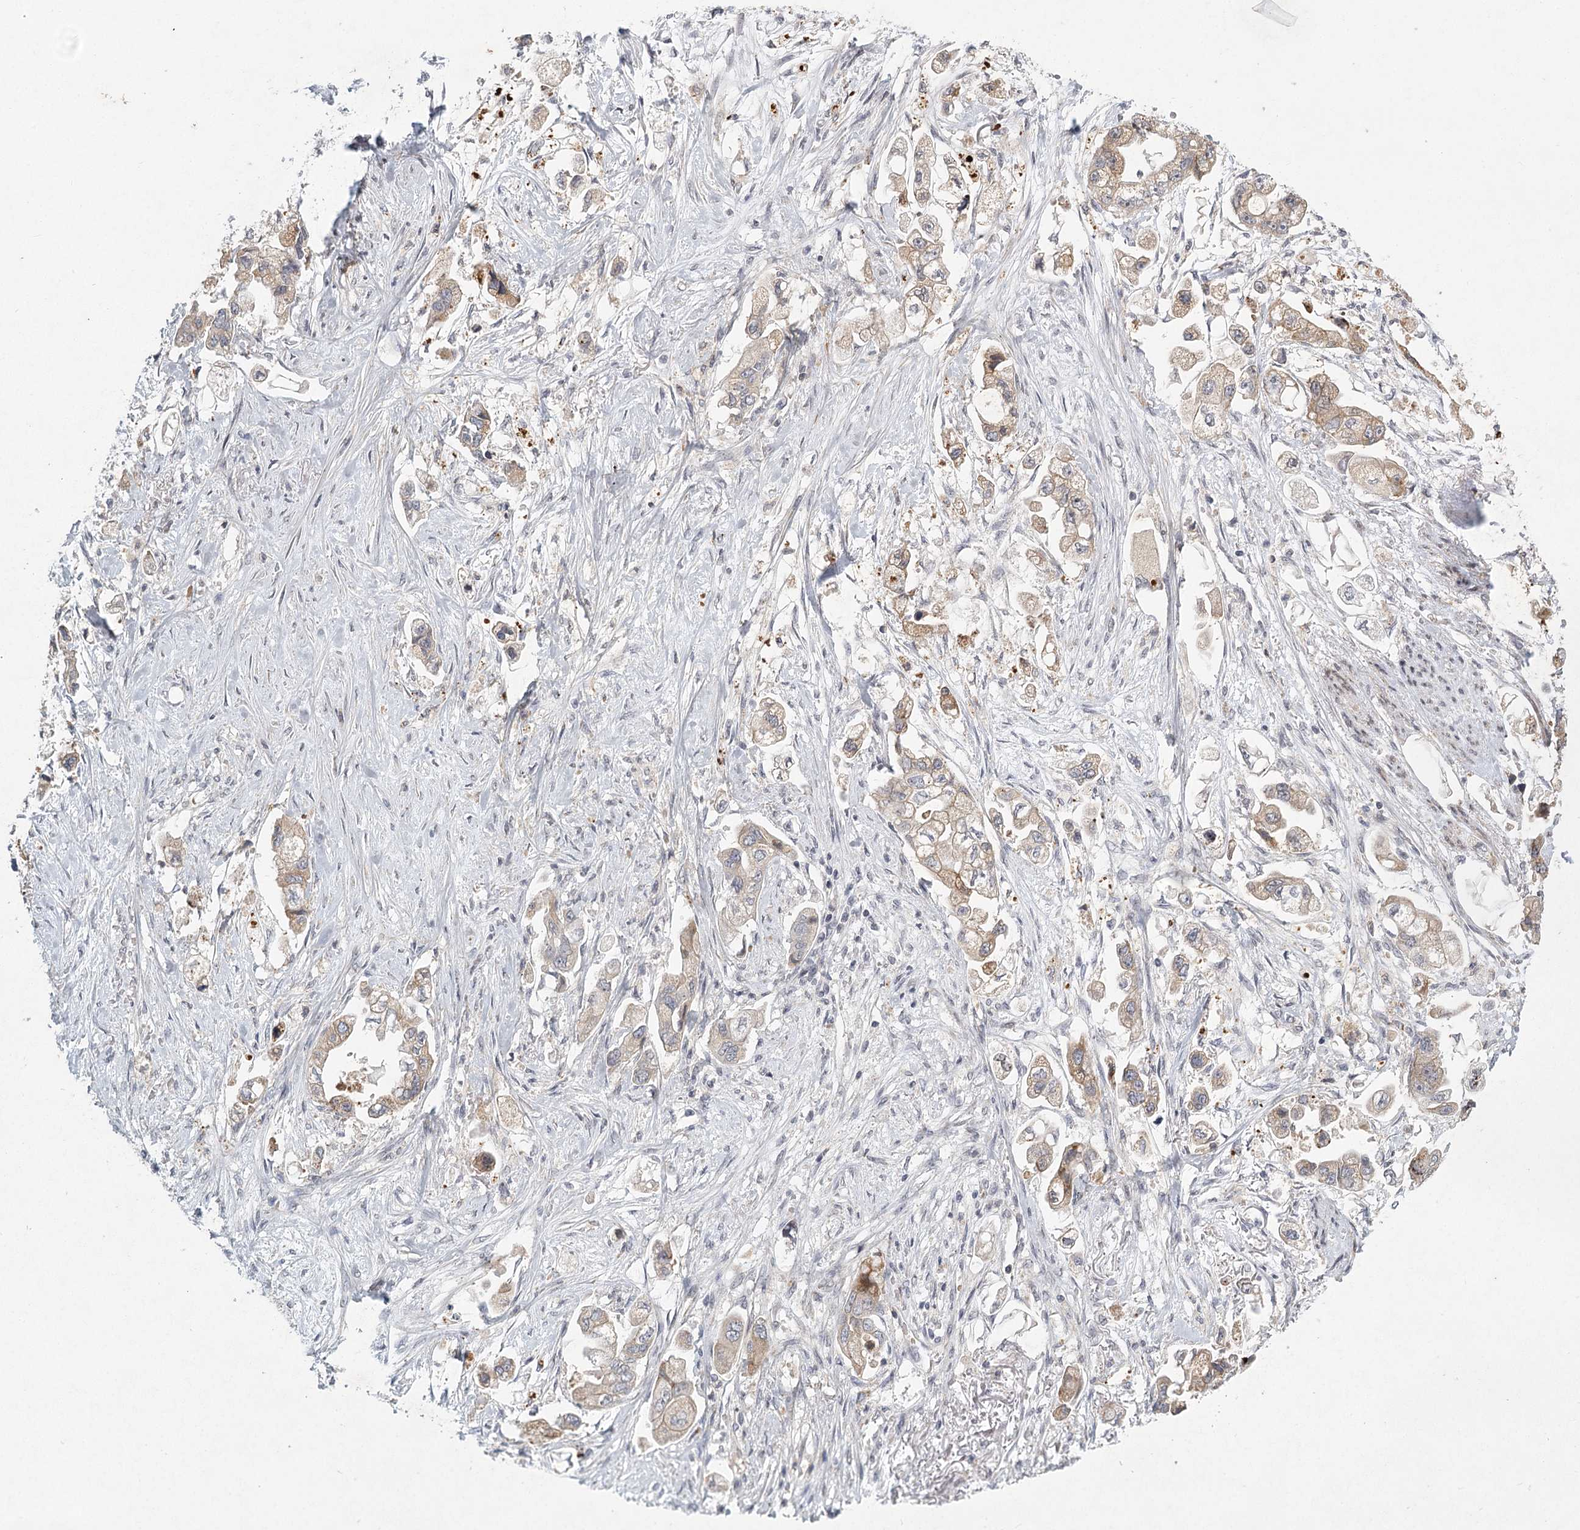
{"staining": {"intensity": "weak", "quantity": ">75%", "location": "cytoplasmic/membranous"}, "tissue": "stomach cancer", "cell_type": "Tumor cells", "image_type": "cancer", "snomed": [{"axis": "morphology", "description": "Adenocarcinoma, NOS"}, {"axis": "topography", "description": "Stomach"}], "caption": "This image shows IHC staining of stomach cancer (adenocarcinoma), with low weak cytoplasmic/membranous expression in approximately >75% of tumor cells.", "gene": "MEPE", "patient": {"sex": "male", "age": 62}}